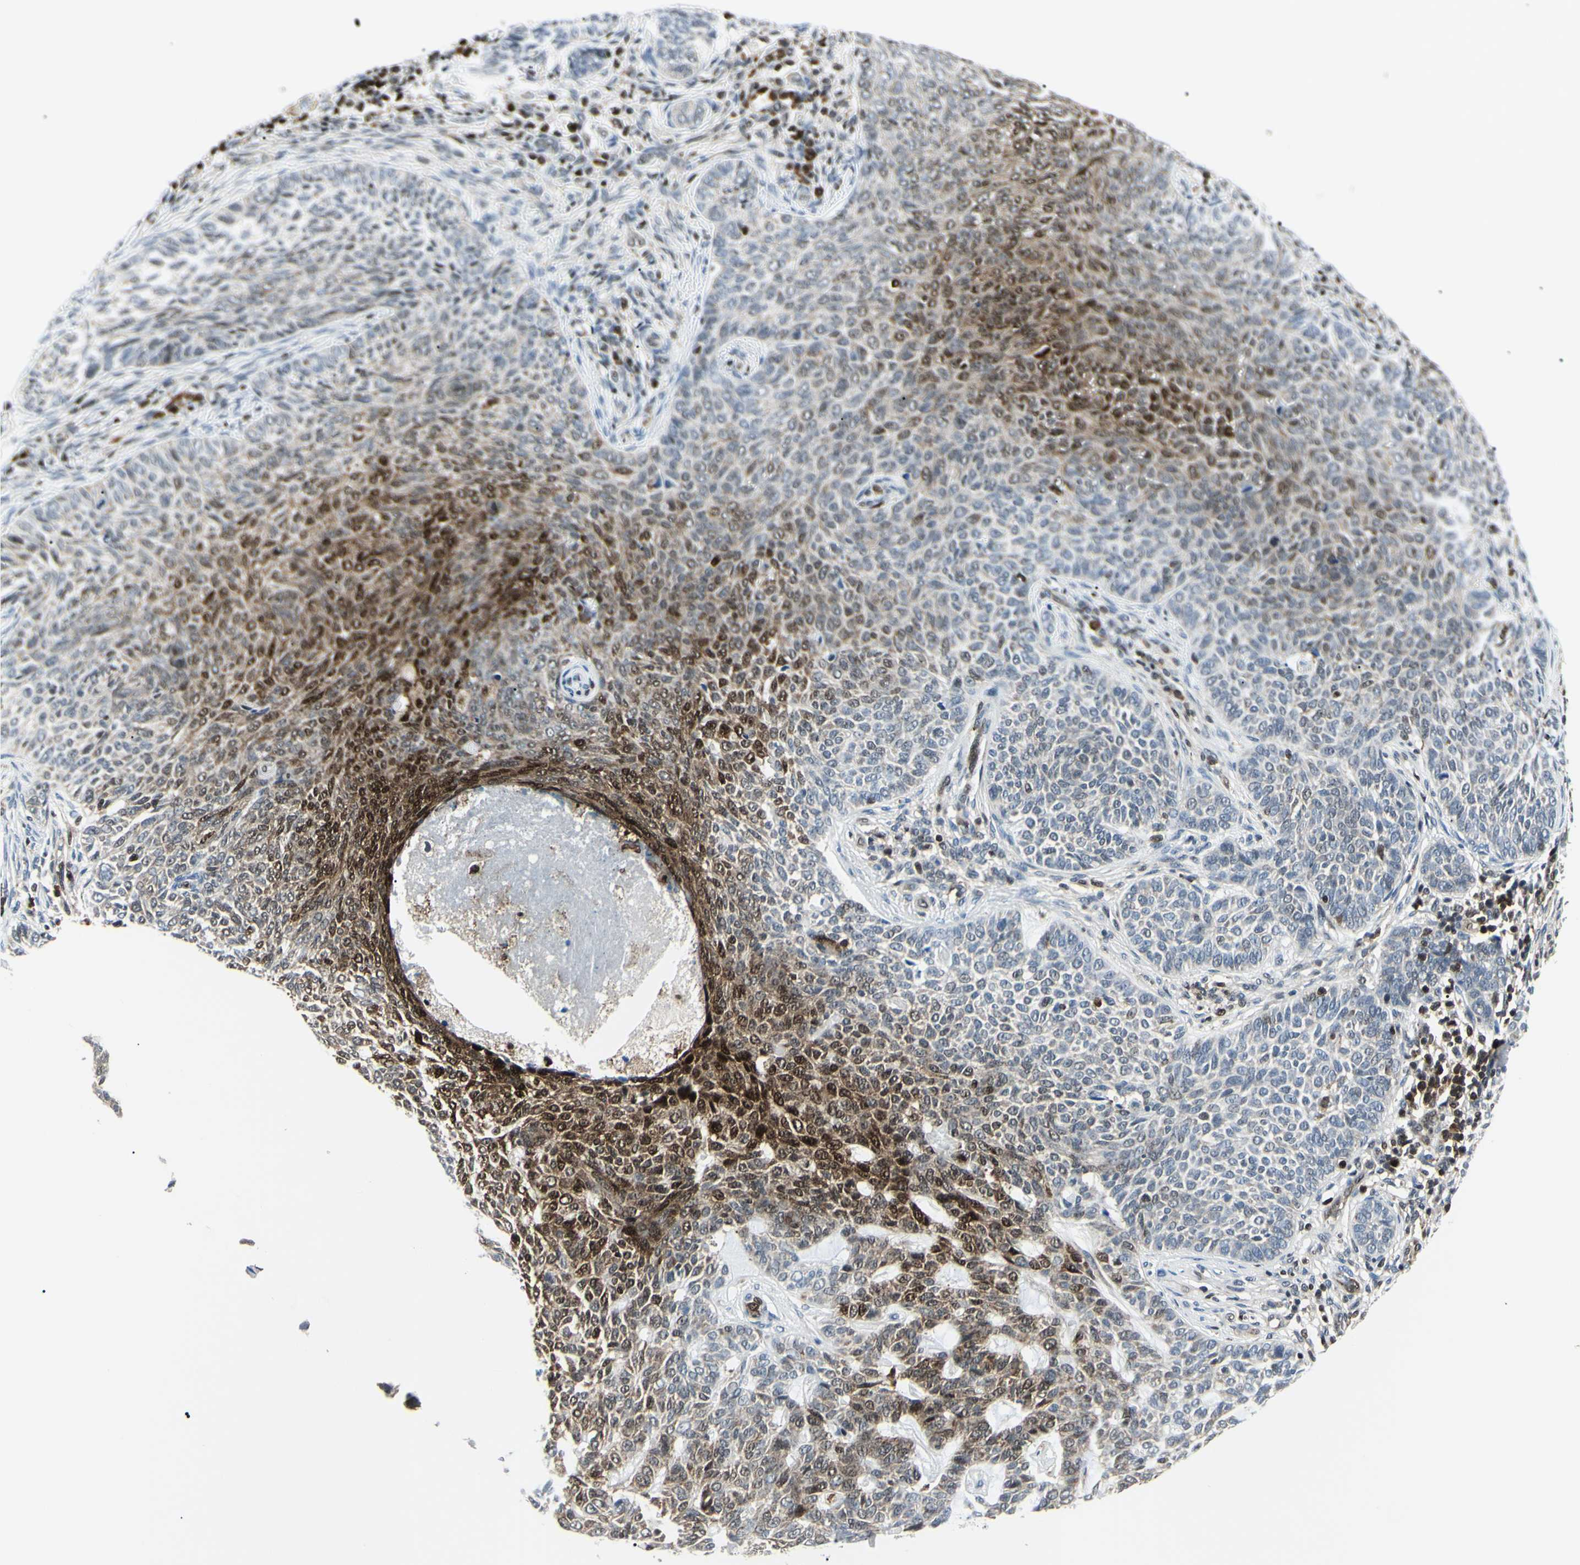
{"staining": {"intensity": "moderate", "quantity": "25%-75%", "location": "cytoplasmic/membranous,nuclear"}, "tissue": "skin cancer", "cell_type": "Tumor cells", "image_type": "cancer", "snomed": [{"axis": "morphology", "description": "Basal cell carcinoma"}, {"axis": "topography", "description": "Skin"}], "caption": "Immunohistochemical staining of skin cancer reveals moderate cytoplasmic/membranous and nuclear protein expression in approximately 25%-75% of tumor cells. (DAB (3,3'-diaminobenzidine) IHC, brown staining for protein, blue staining for nuclei).", "gene": "PGK1", "patient": {"sex": "male", "age": 87}}